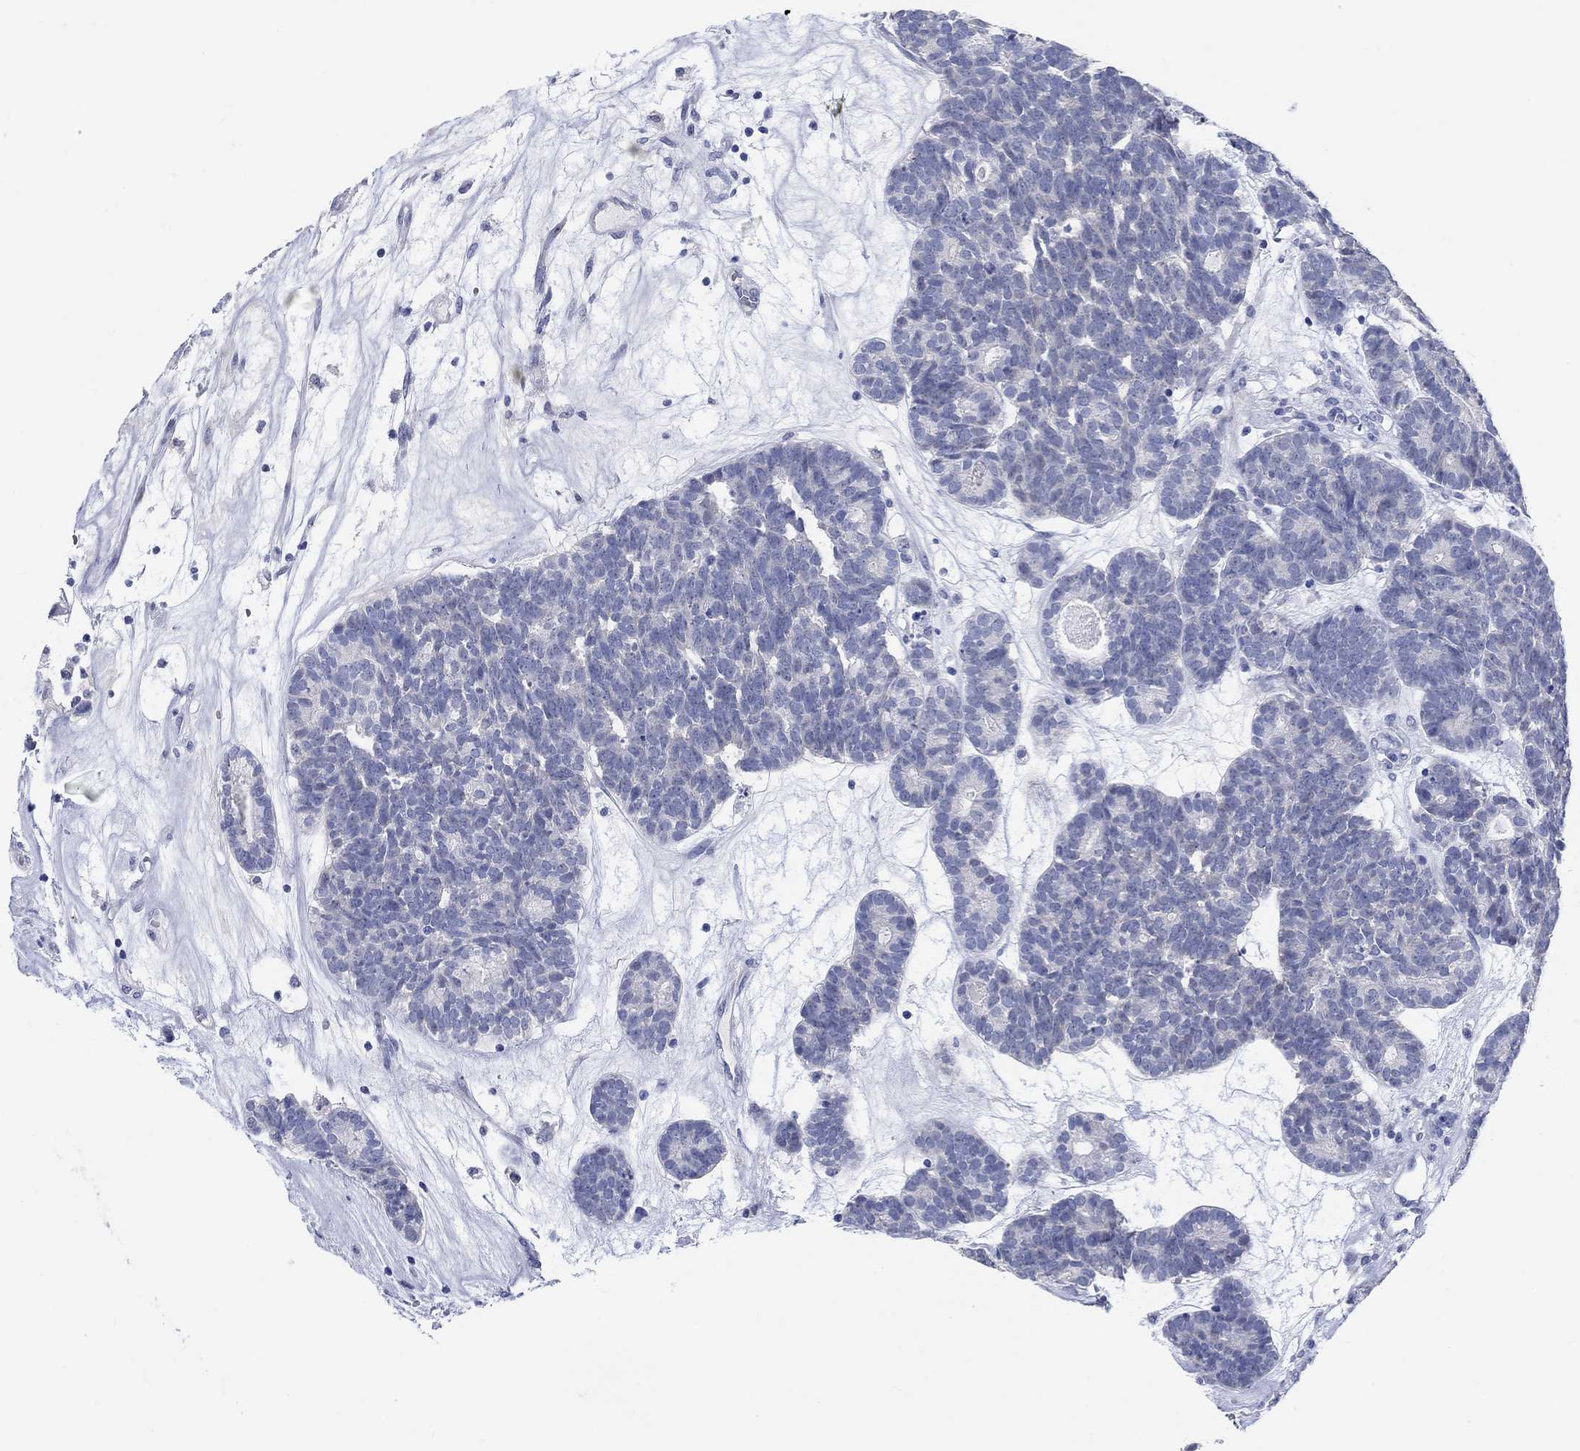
{"staining": {"intensity": "negative", "quantity": "none", "location": "none"}, "tissue": "head and neck cancer", "cell_type": "Tumor cells", "image_type": "cancer", "snomed": [{"axis": "morphology", "description": "Adenocarcinoma, NOS"}, {"axis": "topography", "description": "Head-Neck"}], "caption": "The immunohistochemistry (IHC) histopathology image has no significant staining in tumor cells of head and neck cancer (adenocarcinoma) tissue.", "gene": "GRIA3", "patient": {"sex": "female", "age": 81}}